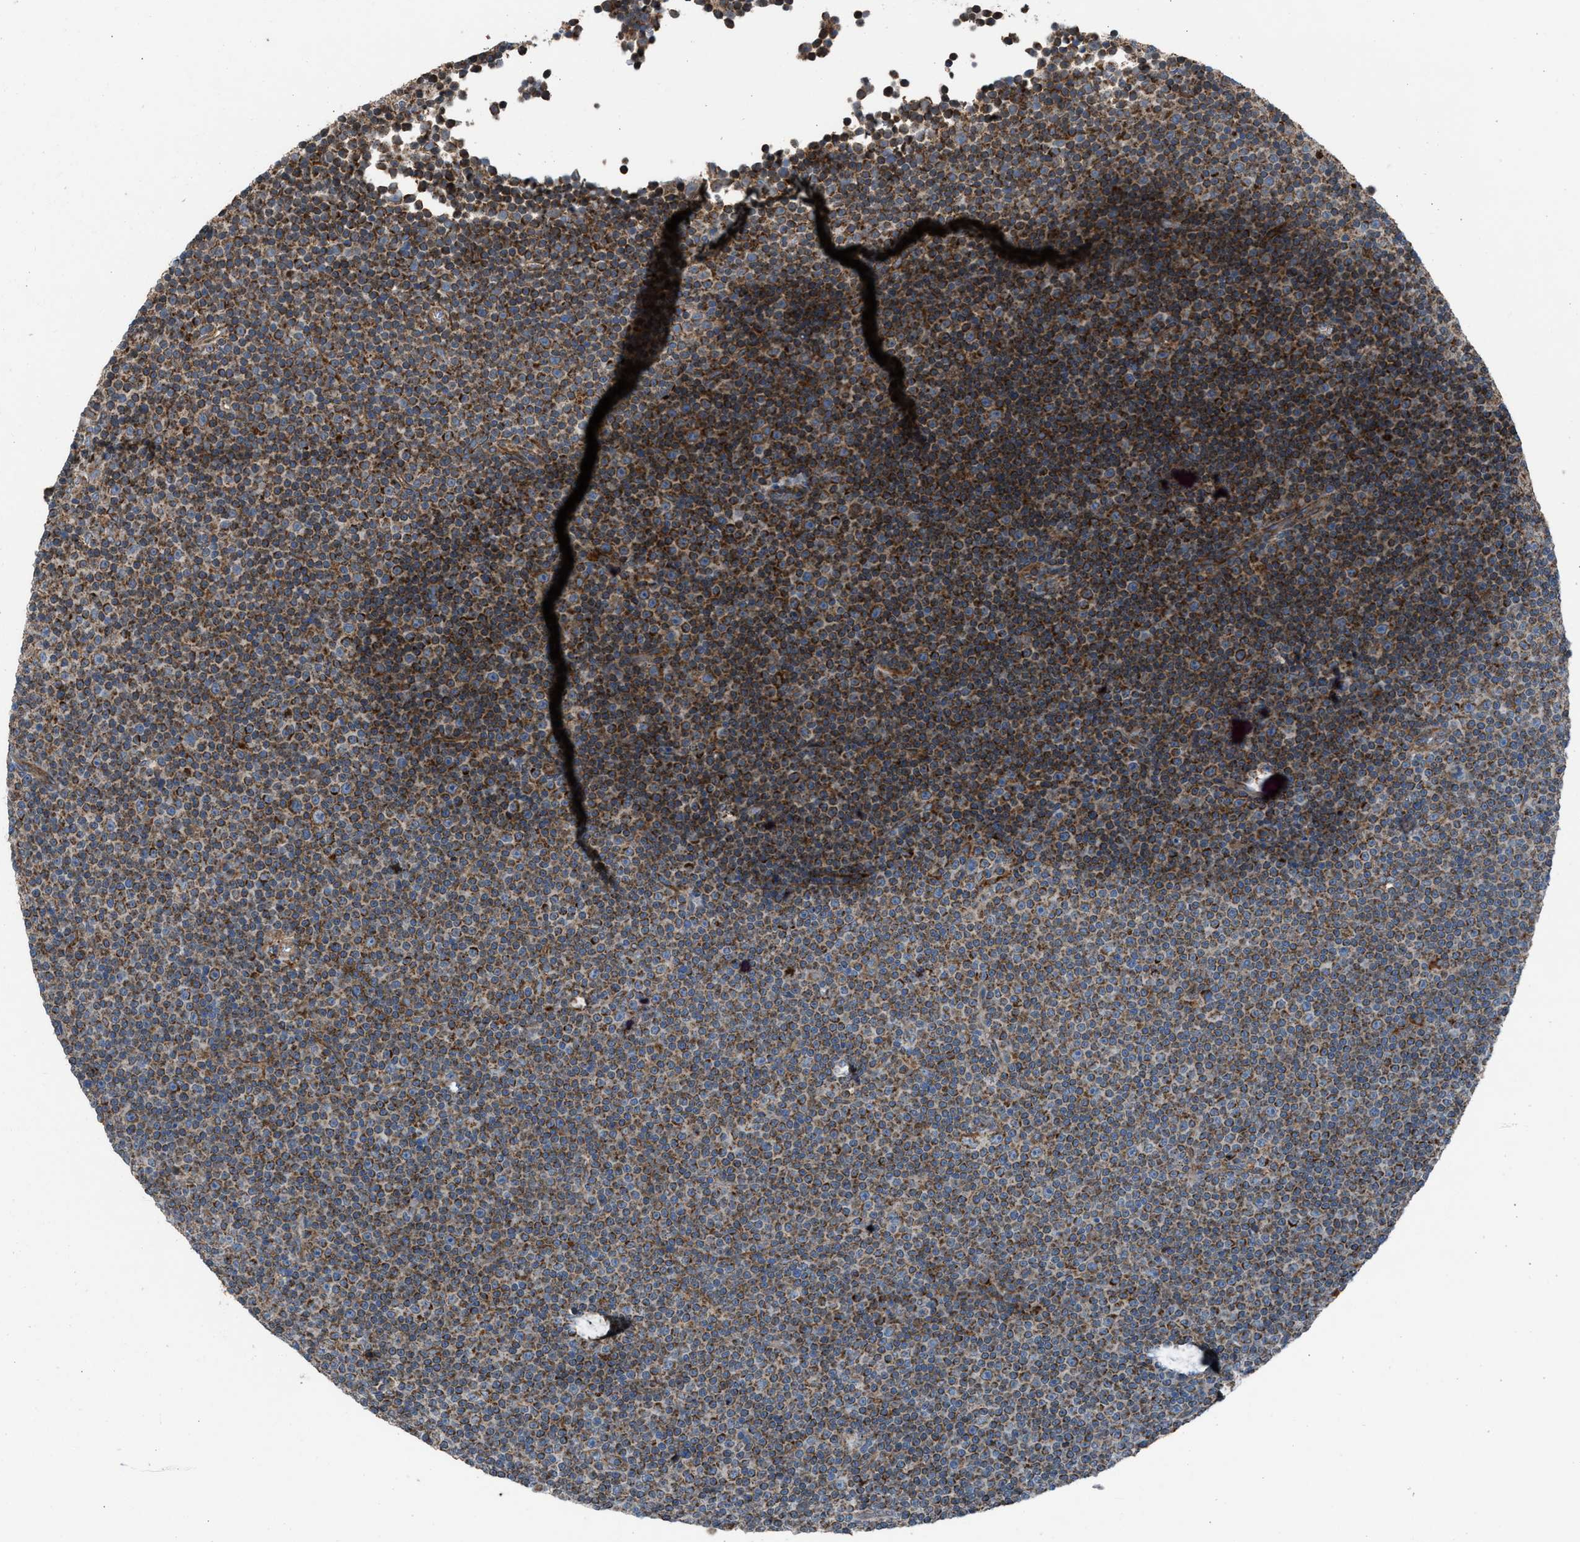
{"staining": {"intensity": "moderate", "quantity": ">75%", "location": "cytoplasmic/membranous"}, "tissue": "lymphoma", "cell_type": "Tumor cells", "image_type": "cancer", "snomed": [{"axis": "morphology", "description": "Malignant lymphoma, non-Hodgkin's type, Low grade"}, {"axis": "topography", "description": "Lymph node"}], "caption": "This is an image of immunohistochemistry (IHC) staining of lymphoma, which shows moderate positivity in the cytoplasmic/membranous of tumor cells.", "gene": "SLC10A3", "patient": {"sex": "female", "age": 67}}